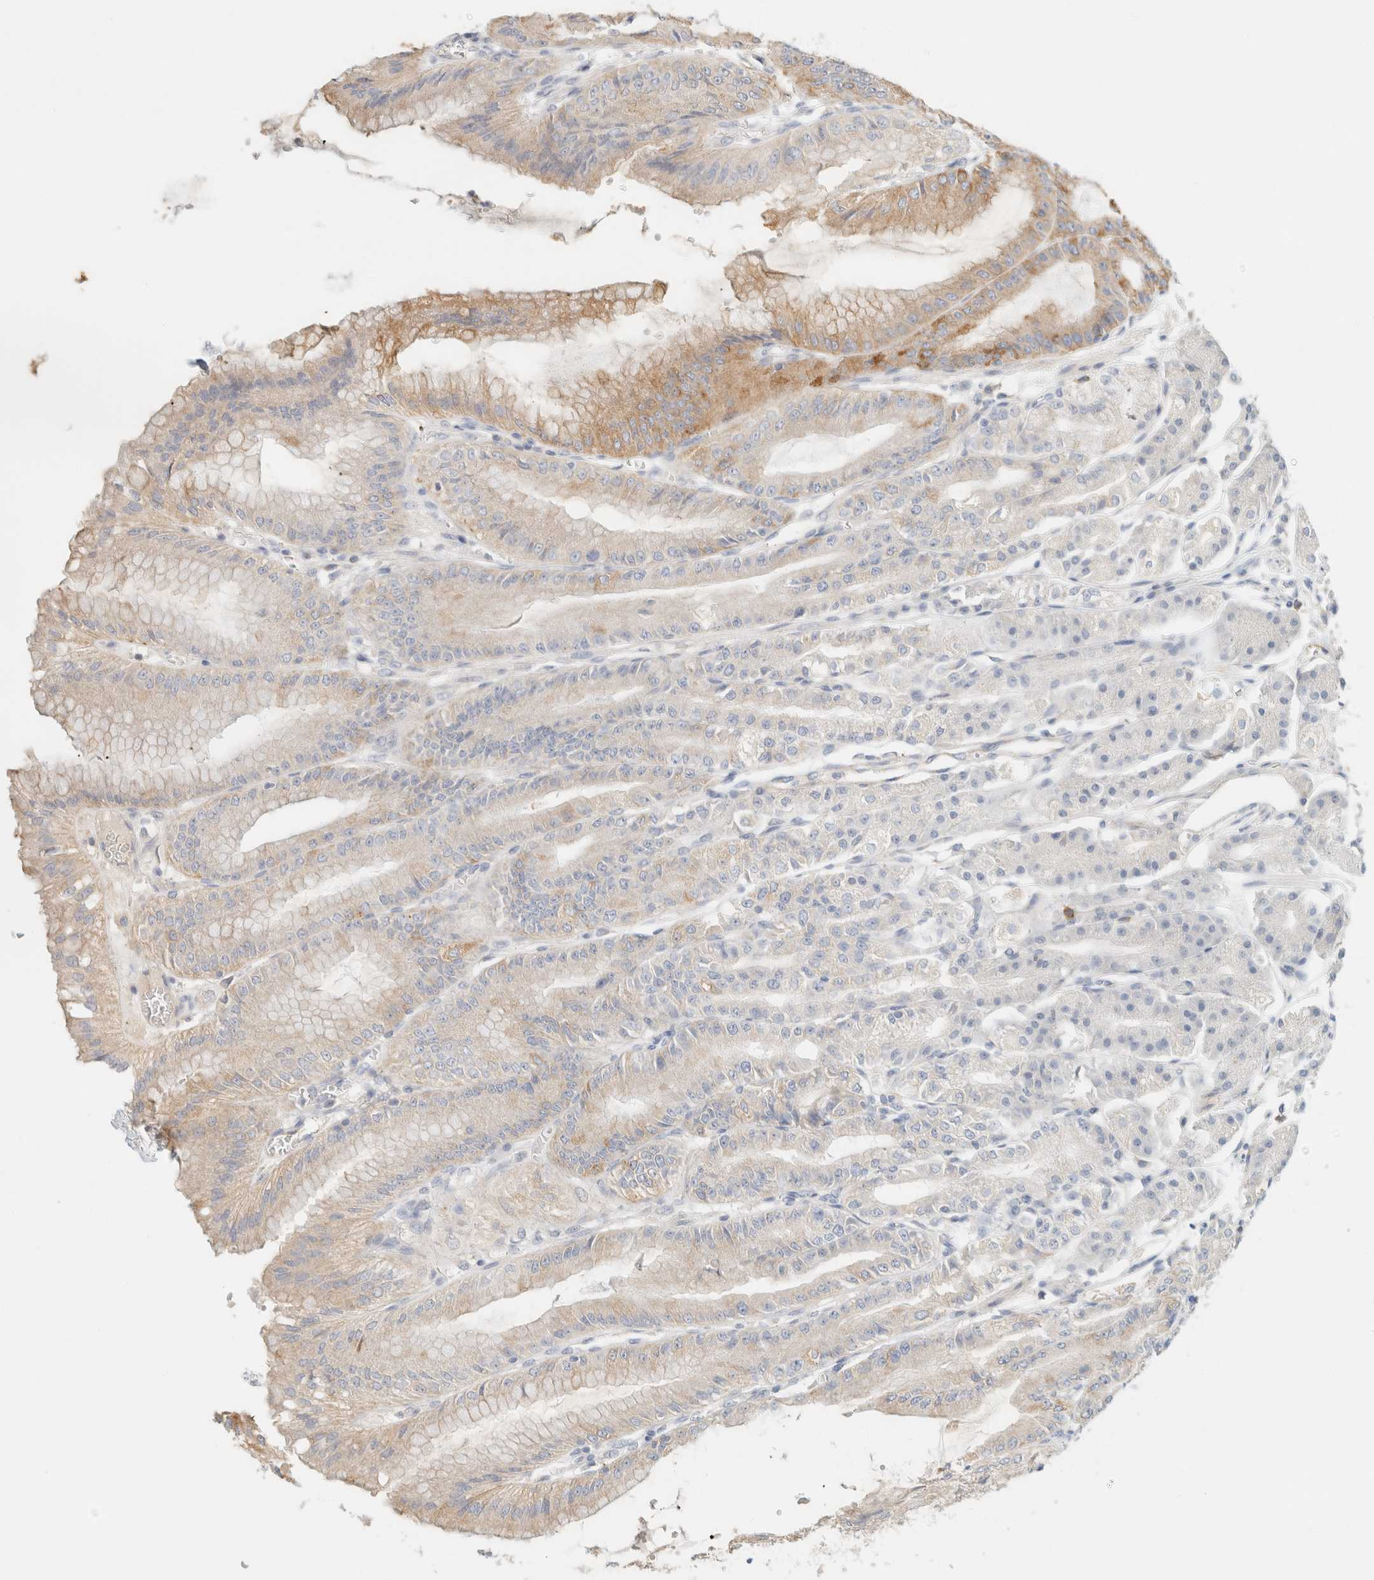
{"staining": {"intensity": "moderate", "quantity": "<25%", "location": "cytoplasmic/membranous"}, "tissue": "stomach", "cell_type": "Glandular cells", "image_type": "normal", "snomed": [{"axis": "morphology", "description": "Normal tissue, NOS"}, {"axis": "topography", "description": "Stomach, lower"}], "caption": "This micrograph shows IHC staining of normal human stomach, with low moderate cytoplasmic/membranous expression in approximately <25% of glandular cells.", "gene": "SH3GLB2", "patient": {"sex": "male", "age": 71}}